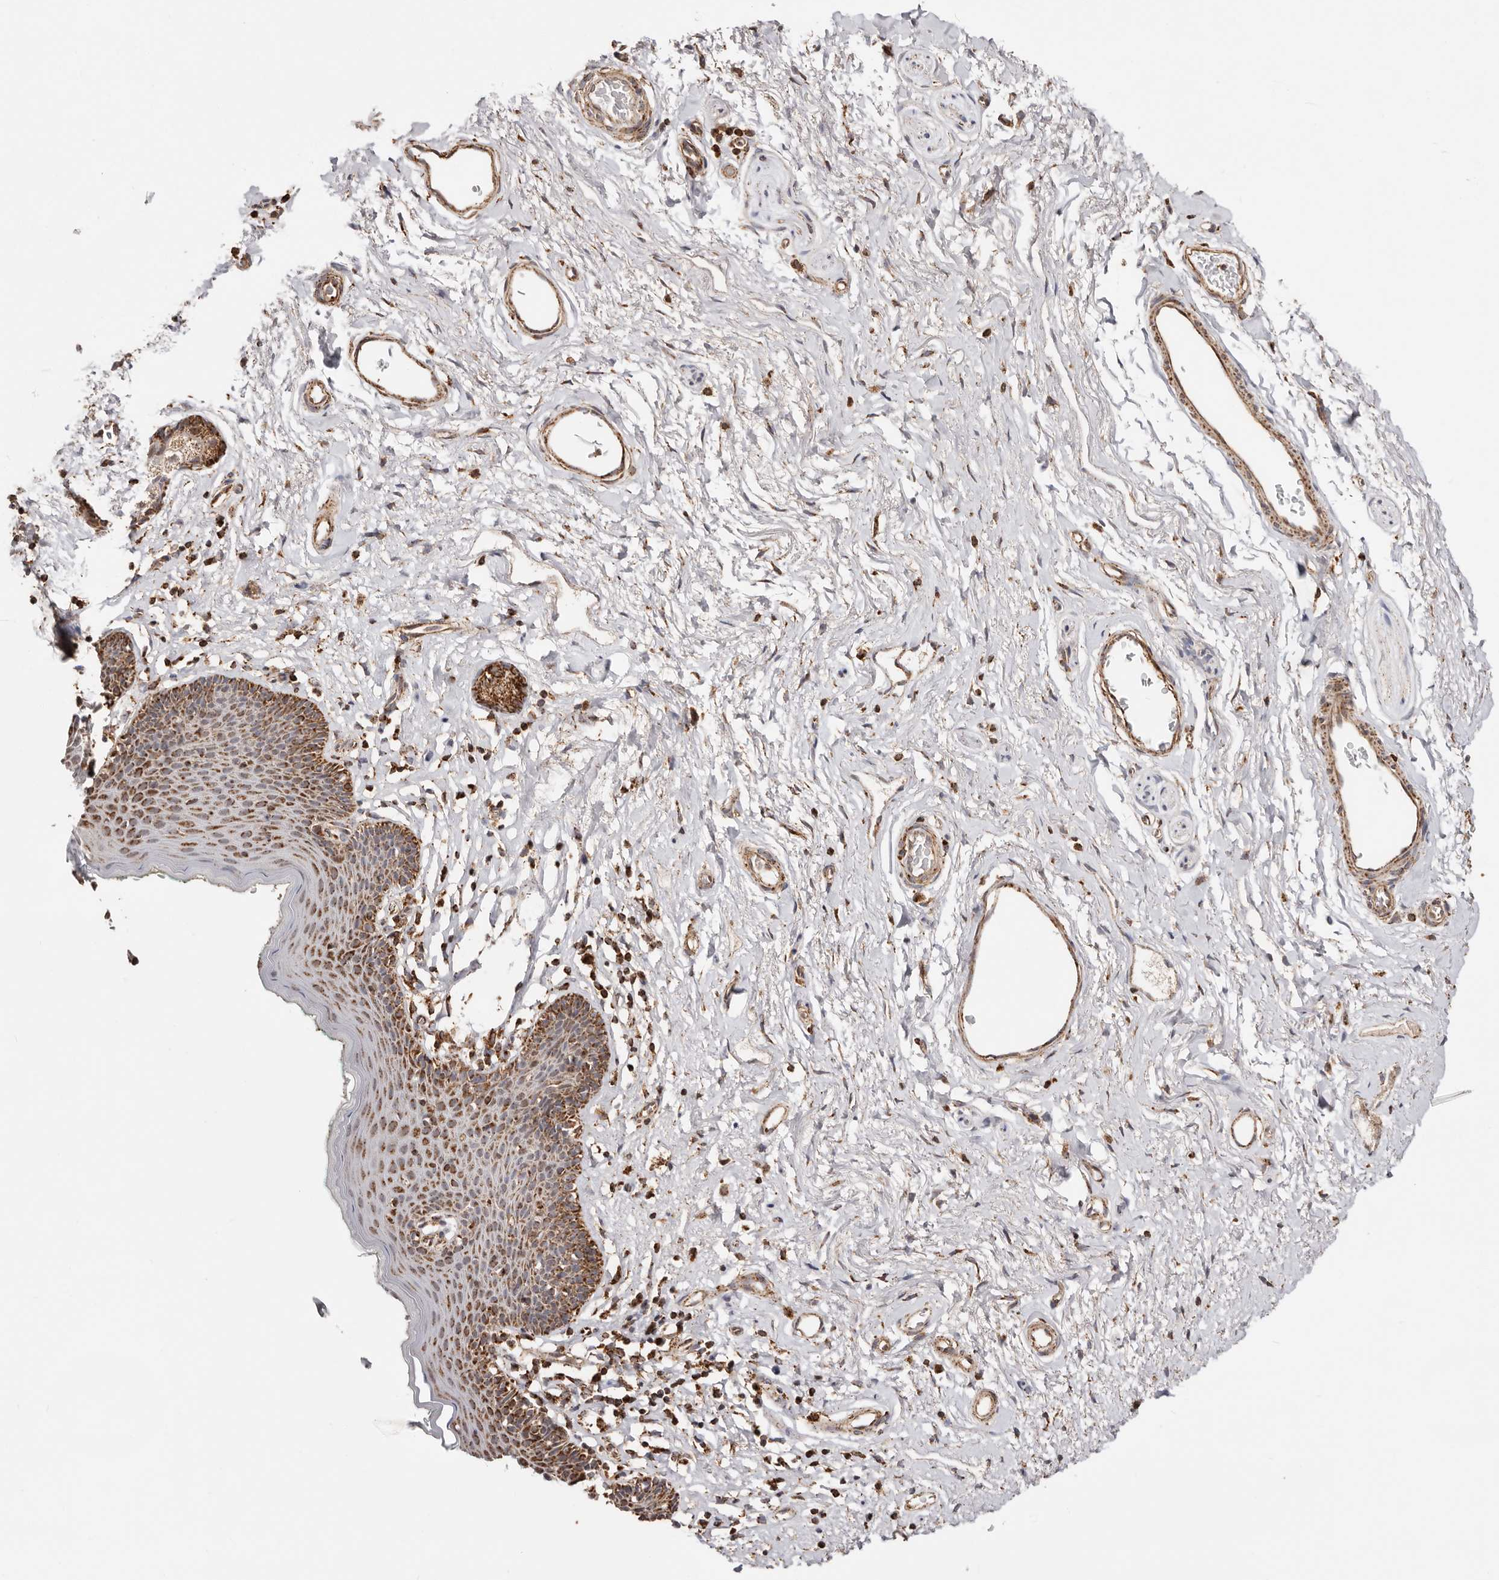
{"staining": {"intensity": "strong", "quantity": ">75%", "location": "cytoplasmic/membranous"}, "tissue": "skin", "cell_type": "Epidermal cells", "image_type": "normal", "snomed": [{"axis": "morphology", "description": "Normal tissue, NOS"}, {"axis": "topography", "description": "Vulva"}], "caption": "Normal skin demonstrates strong cytoplasmic/membranous positivity in approximately >75% of epidermal cells, visualized by immunohistochemistry.", "gene": "PRKACB", "patient": {"sex": "female", "age": 66}}